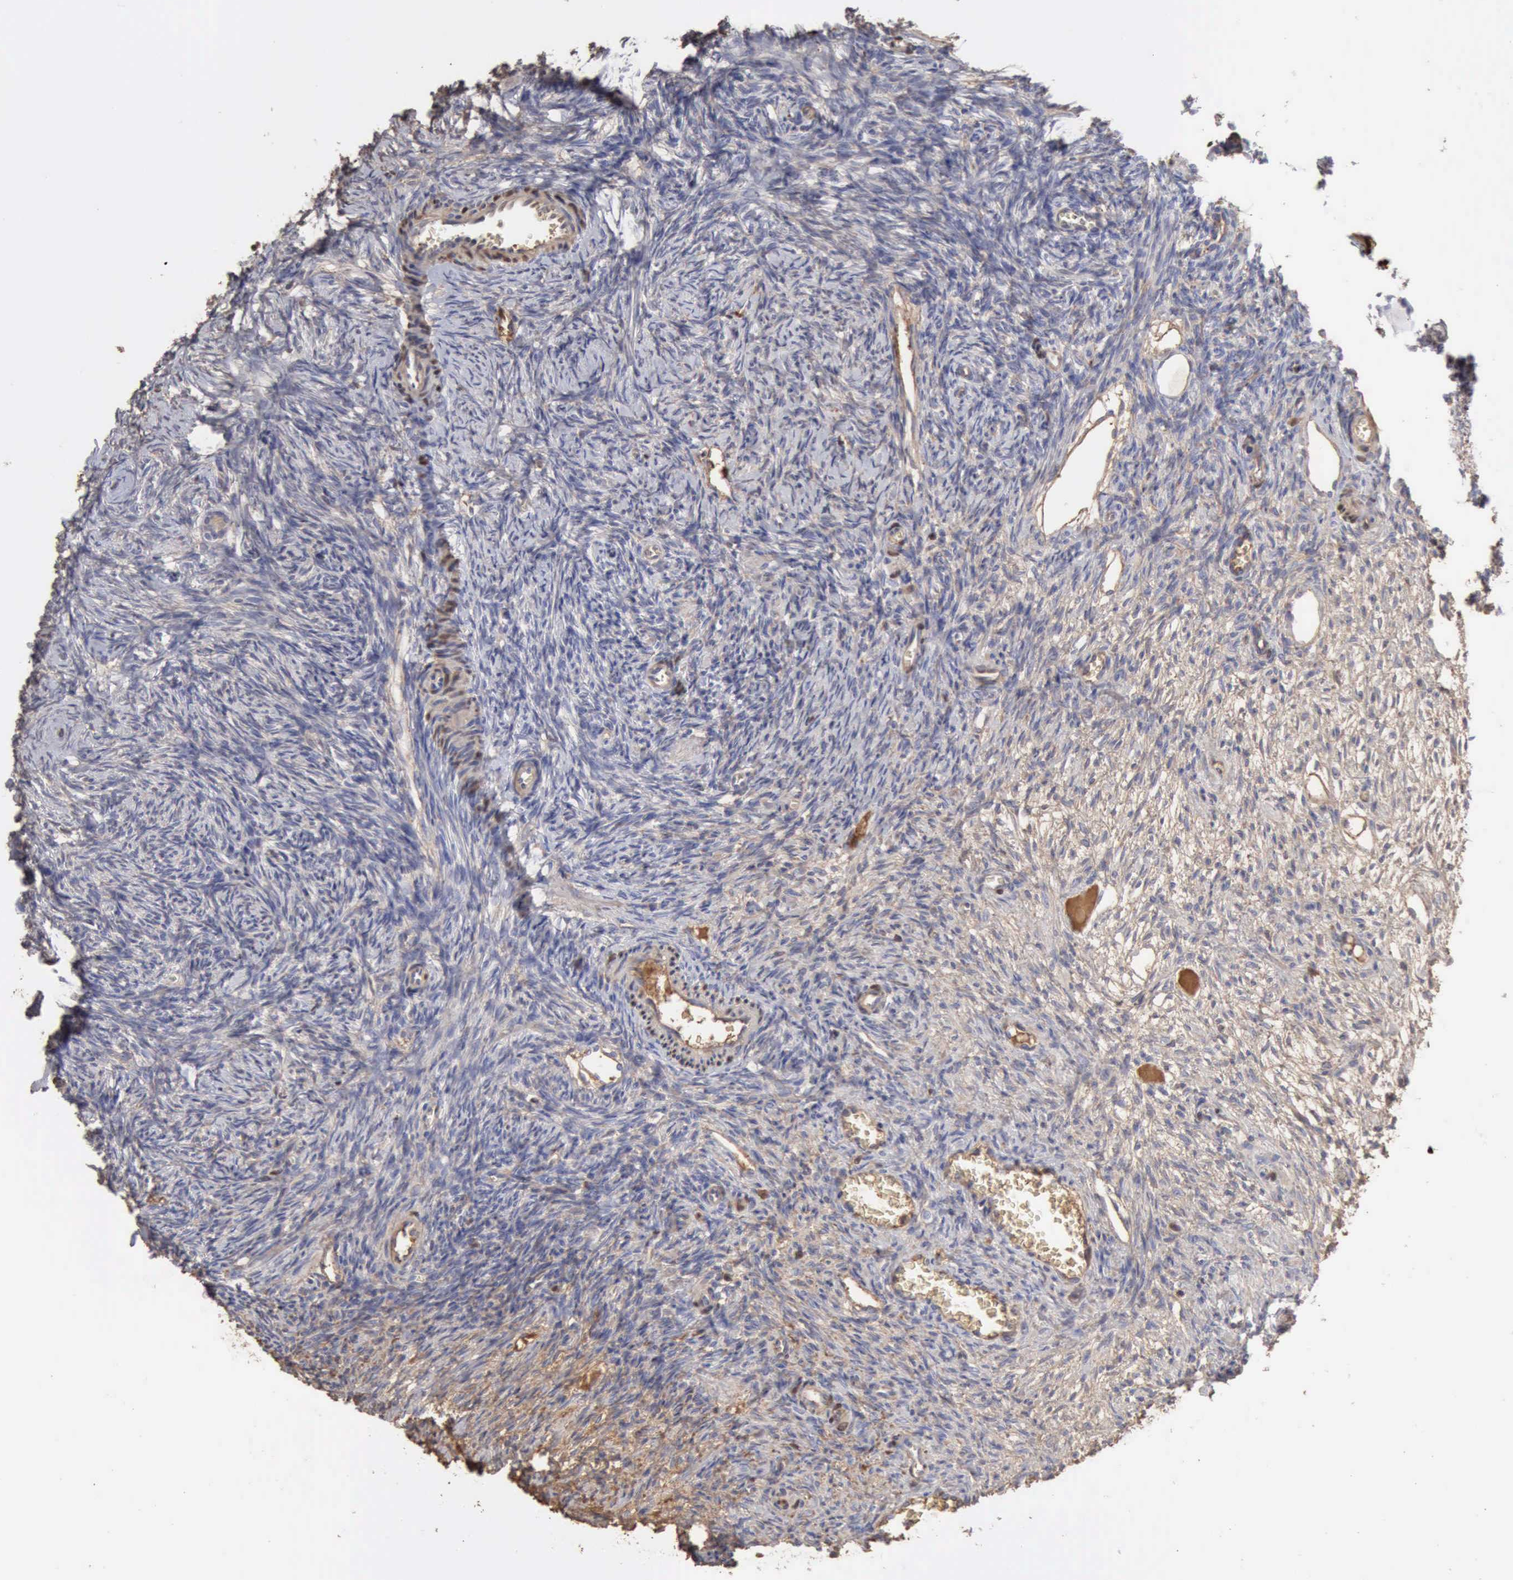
{"staining": {"intensity": "moderate", "quantity": ">75%", "location": "cytoplasmic/membranous"}, "tissue": "ovary", "cell_type": "Follicle cells", "image_type": "normal", "snomed": [{"axis": "morphology", "description": "Normal tissue, NOS"}, {"axis": "topography", "description": "Ovary"}], "caption": "Ovary stained with immunohistochemistry reveals moderate cytoplasmic/membranous positivity in approximately >75% of follicle cells.", "gene": "SERPINA1", "patient": {"sex": "female", "age": 27}}